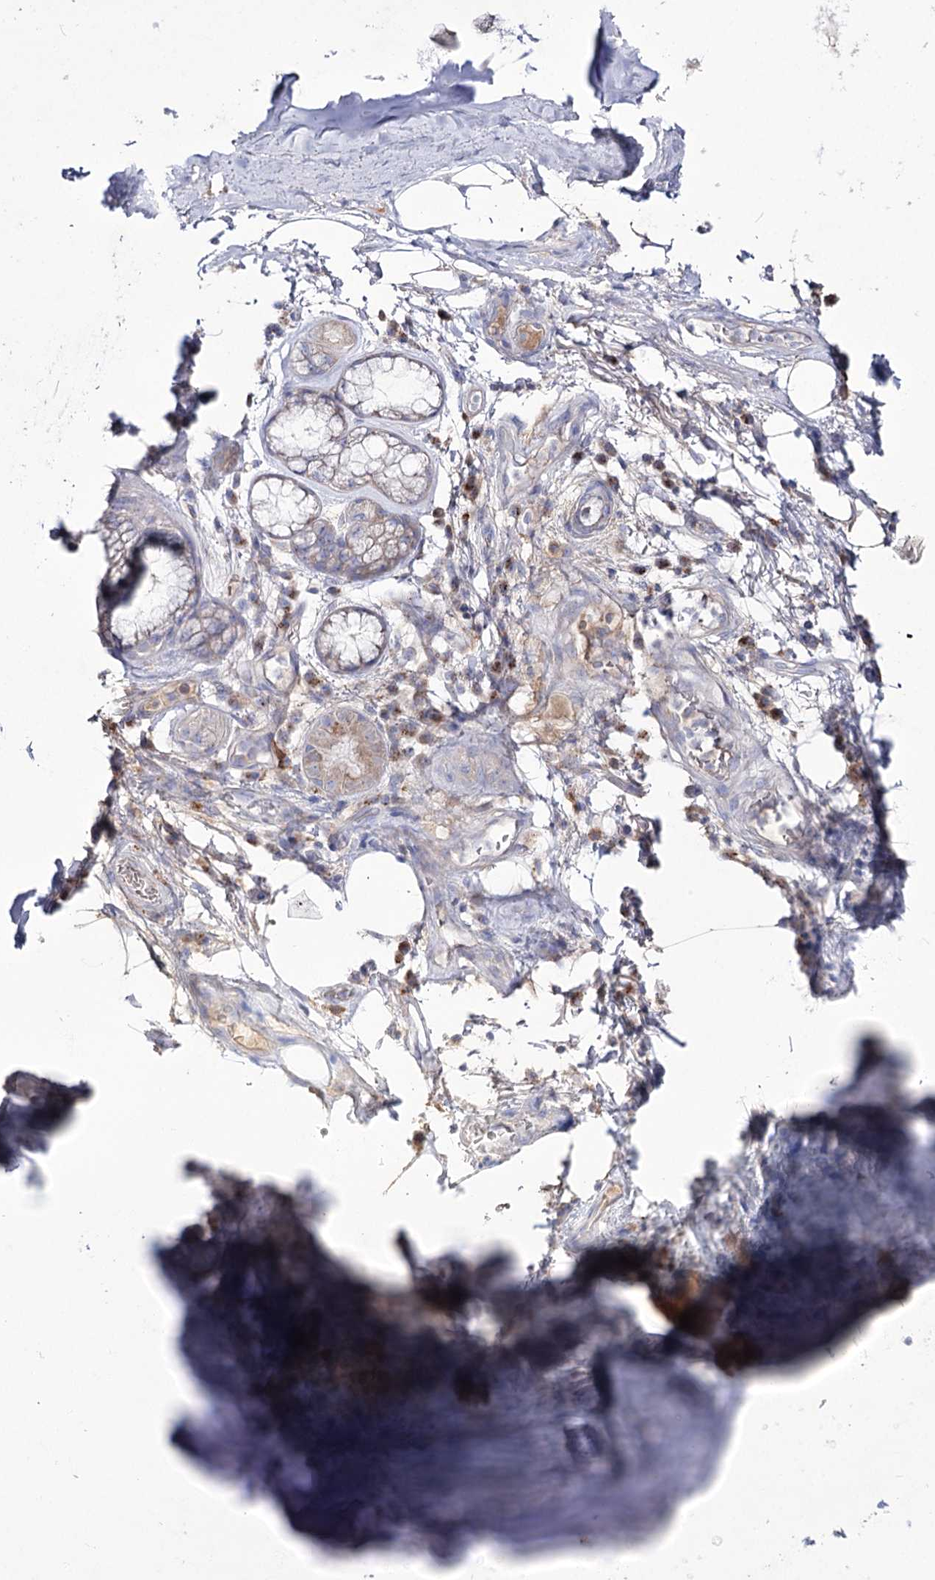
{"staining": {"intensity": "negative", "quantity": "none", "location": "none"}, "tissue": "adipose tissue", "cell_type": "Adipocytes", "image_type": "normal", "snomed": [{"axis": "morphology", "description": "Normal tissue, NOS"}, {"axis": "topography", "description": "Lymph node"}, {"axis": "topography", "description": "Cartilage tissue"}, {"axis": "topography", "description": "Bronchus"}], "caption": "IHC micrograph of unremarkable adipose tissue: adipose tissue stained with DAB (3,3'-diaminobenzidine) displays no significant protein positivity in adipocytes.", "gene": "NAGLU", "patient": {"sex": "male", "age": 63}}